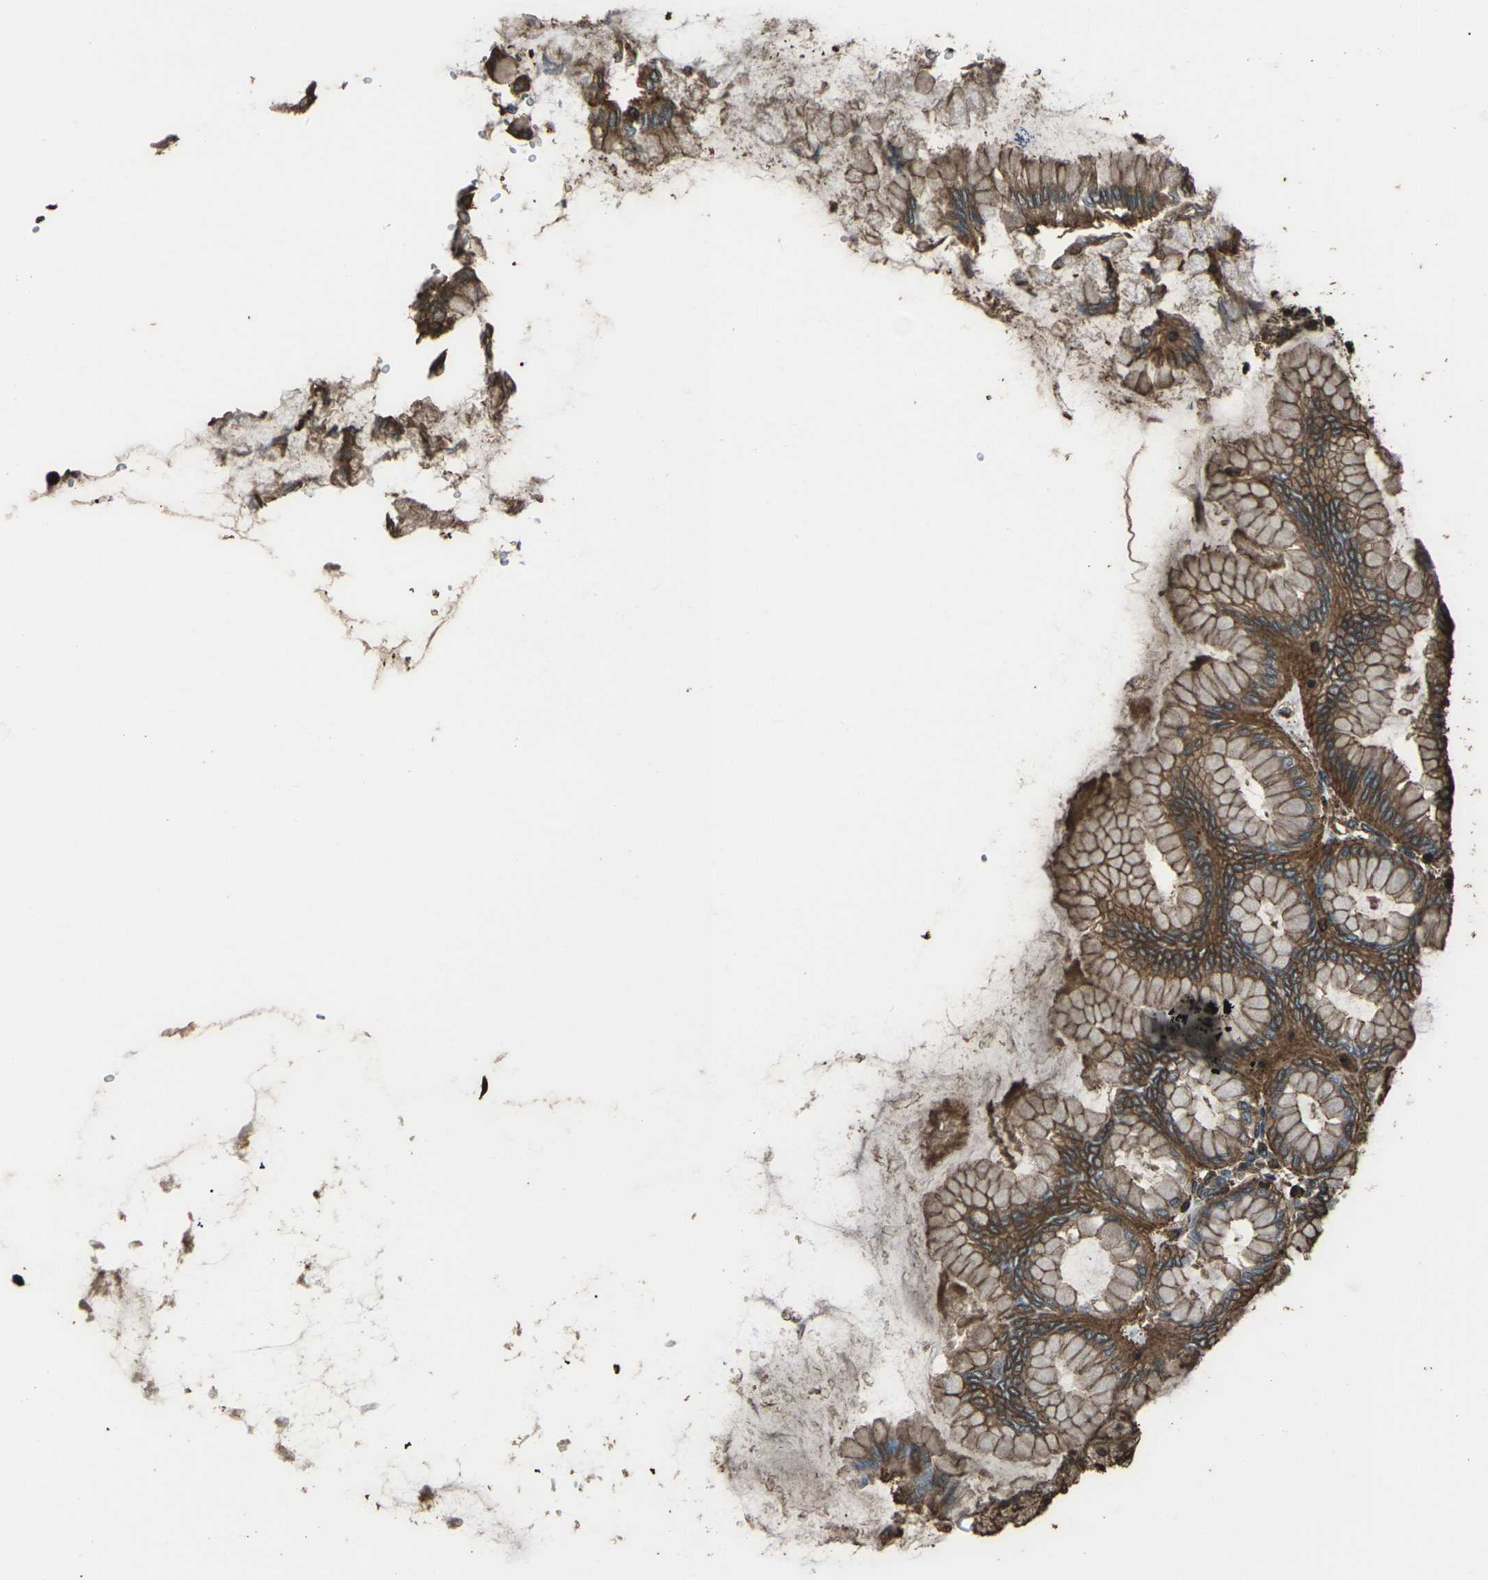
{"staining": {"intensity": "moderate", "quantity": ">75%", "location": "cytoplasmic/membranous"}, "tissue": "stomach", "cell_type": "Glandular cells", "image_type": "normal", "snomed": [{"axis": "morphology", "description": "Normal tissue, NOS"}, {"axis": "topography", "description": "Stomach, upper"}], "caption": "Glandular cells reveal medium levels of moderate cytoplasmic/membranous positivity in about >75% of cells in normal stomach.", "gene": "DHPS", "patient": {"sex": "female", "age": 56}}